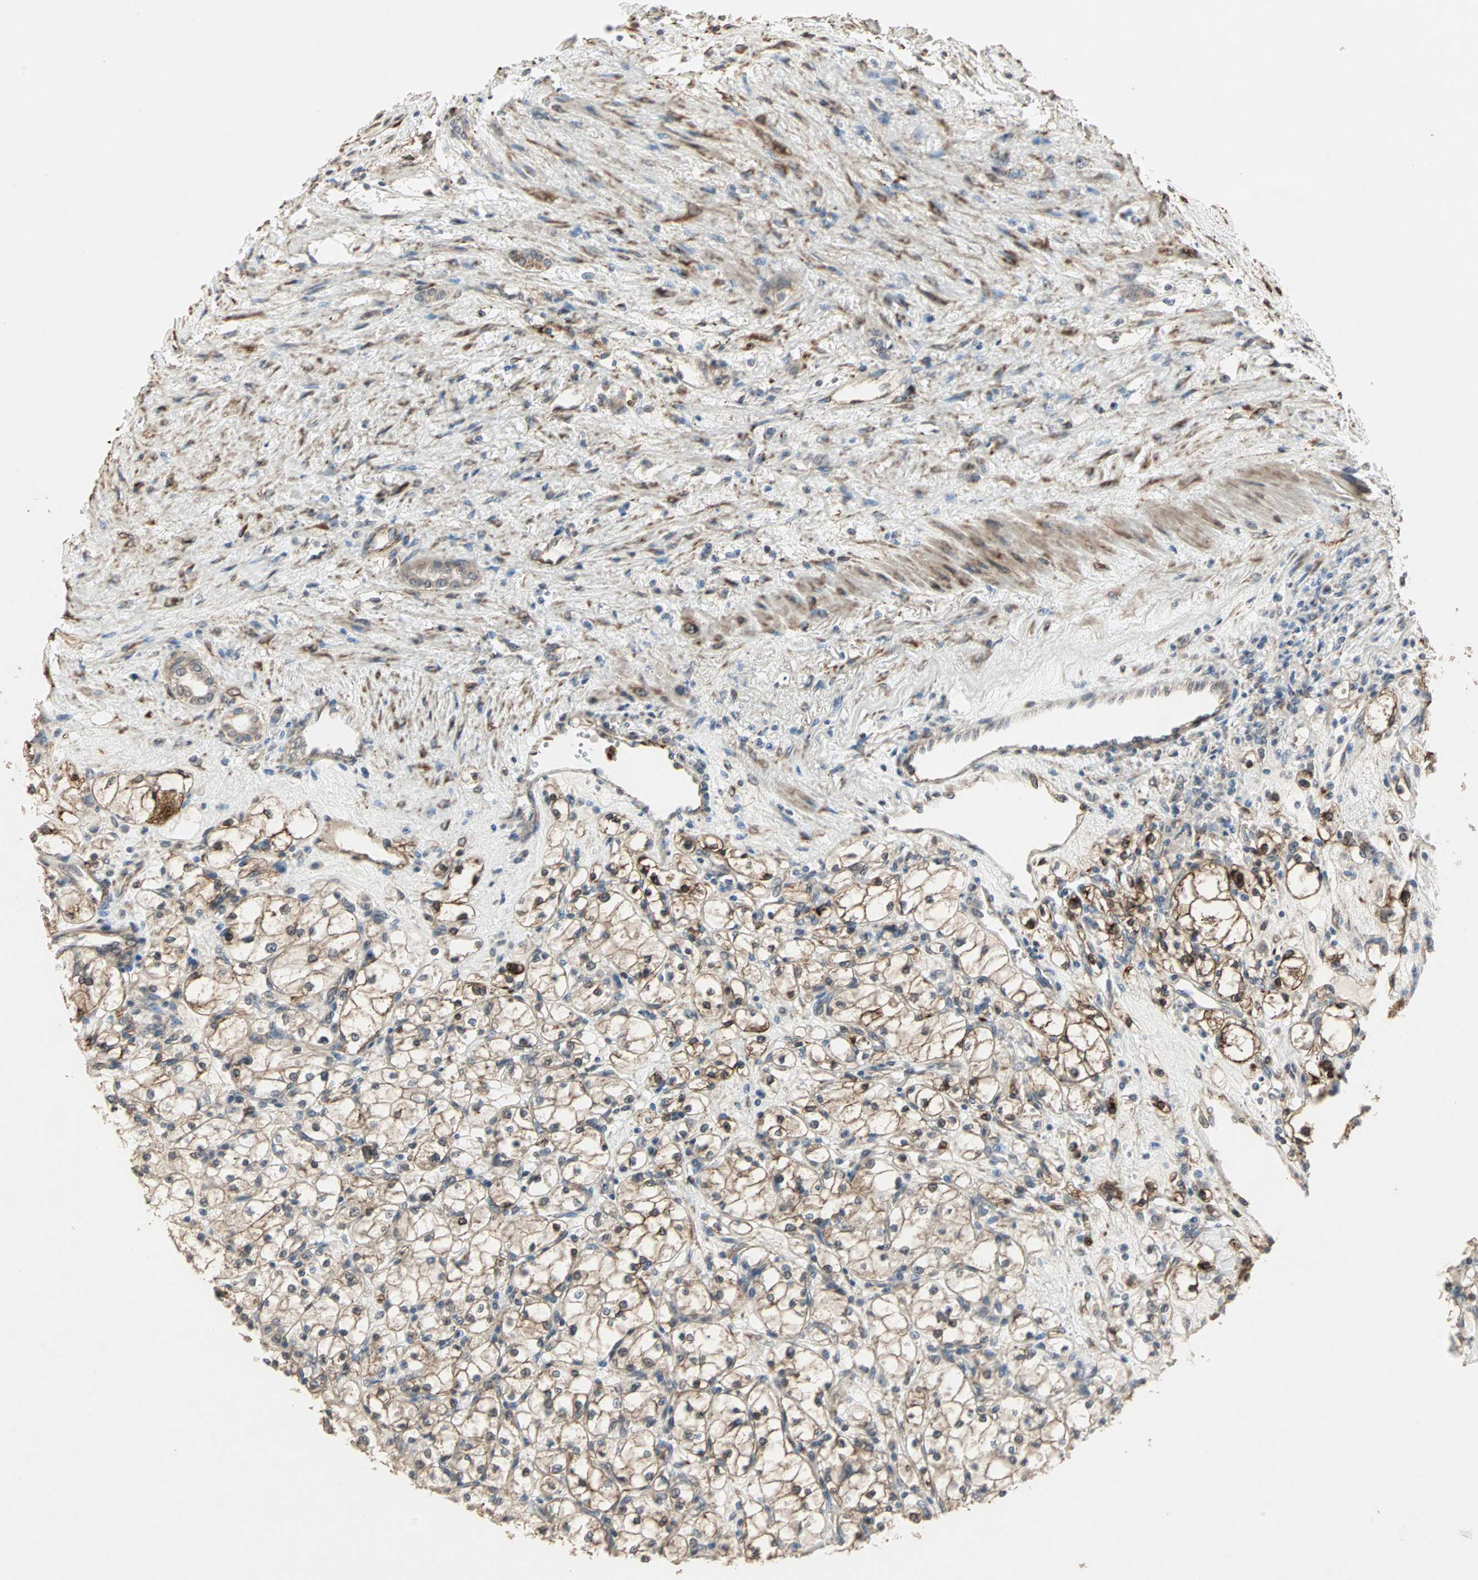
{"staining": {"intensity": "moderate", "quantity": ">75%", "location": "cytoplasmic/membranous"}, "tissue": "renal cancer", "cell_type": "Tumor cells", "image_type": "cancer", "snomed": [{"axis": "morphology", "description": "Adenocarcinoma, NOS"}, {"axis": "topography", "description": "Kidney"}], "caption": "Immunohistochemistry (IHC) histopathology image of renal cancer (adenocarcinoma) stained for a protein (brown), which displays medium levels of moderate cytoplasmic/membranous staining in about >75% of tumor cells.", "gene": "TRPV4", "patient": {"sex": "female", "age": 83}}